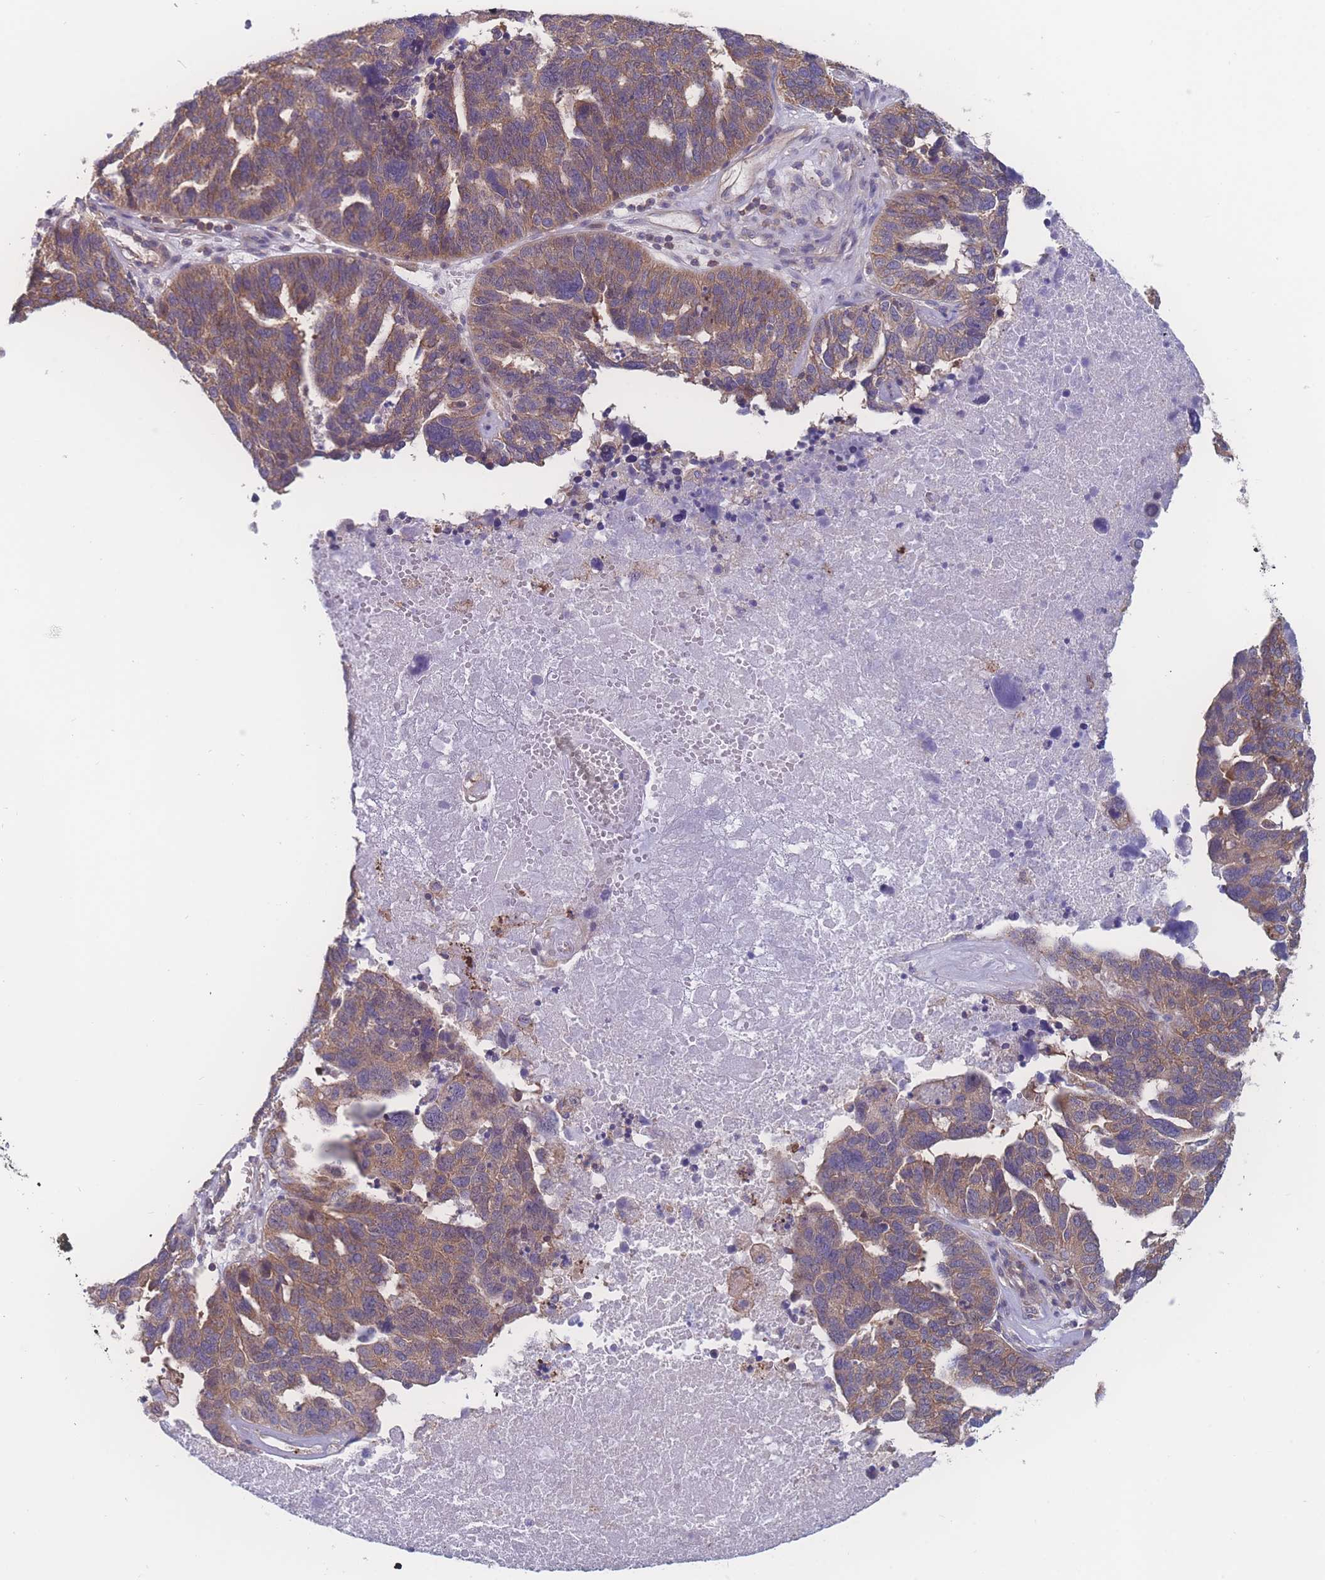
{"staining": {"intensity": "moderate", "quantity": ">75%", "location": "cytoplasmic/membranous"}, "tissue": "ovarian cancer", "cell_type": "Tumor cells", "image_type": "cancer", "snomed": [{"axis": "morphology", "description": "Cystadenocarcinoma, serous, NOS"}, {"axis": "topography", "description": "Ovary"}], "caption": "Approximately >75% of tumor cells in human ovarian serous cystadenocarcinoma exhibit moderate cytoplasmic/membranous protein positivity as visualized by brown immunohistochemical staining.", "gene": "CFAP97", "patient": {"sex": "female", "age": 59}}